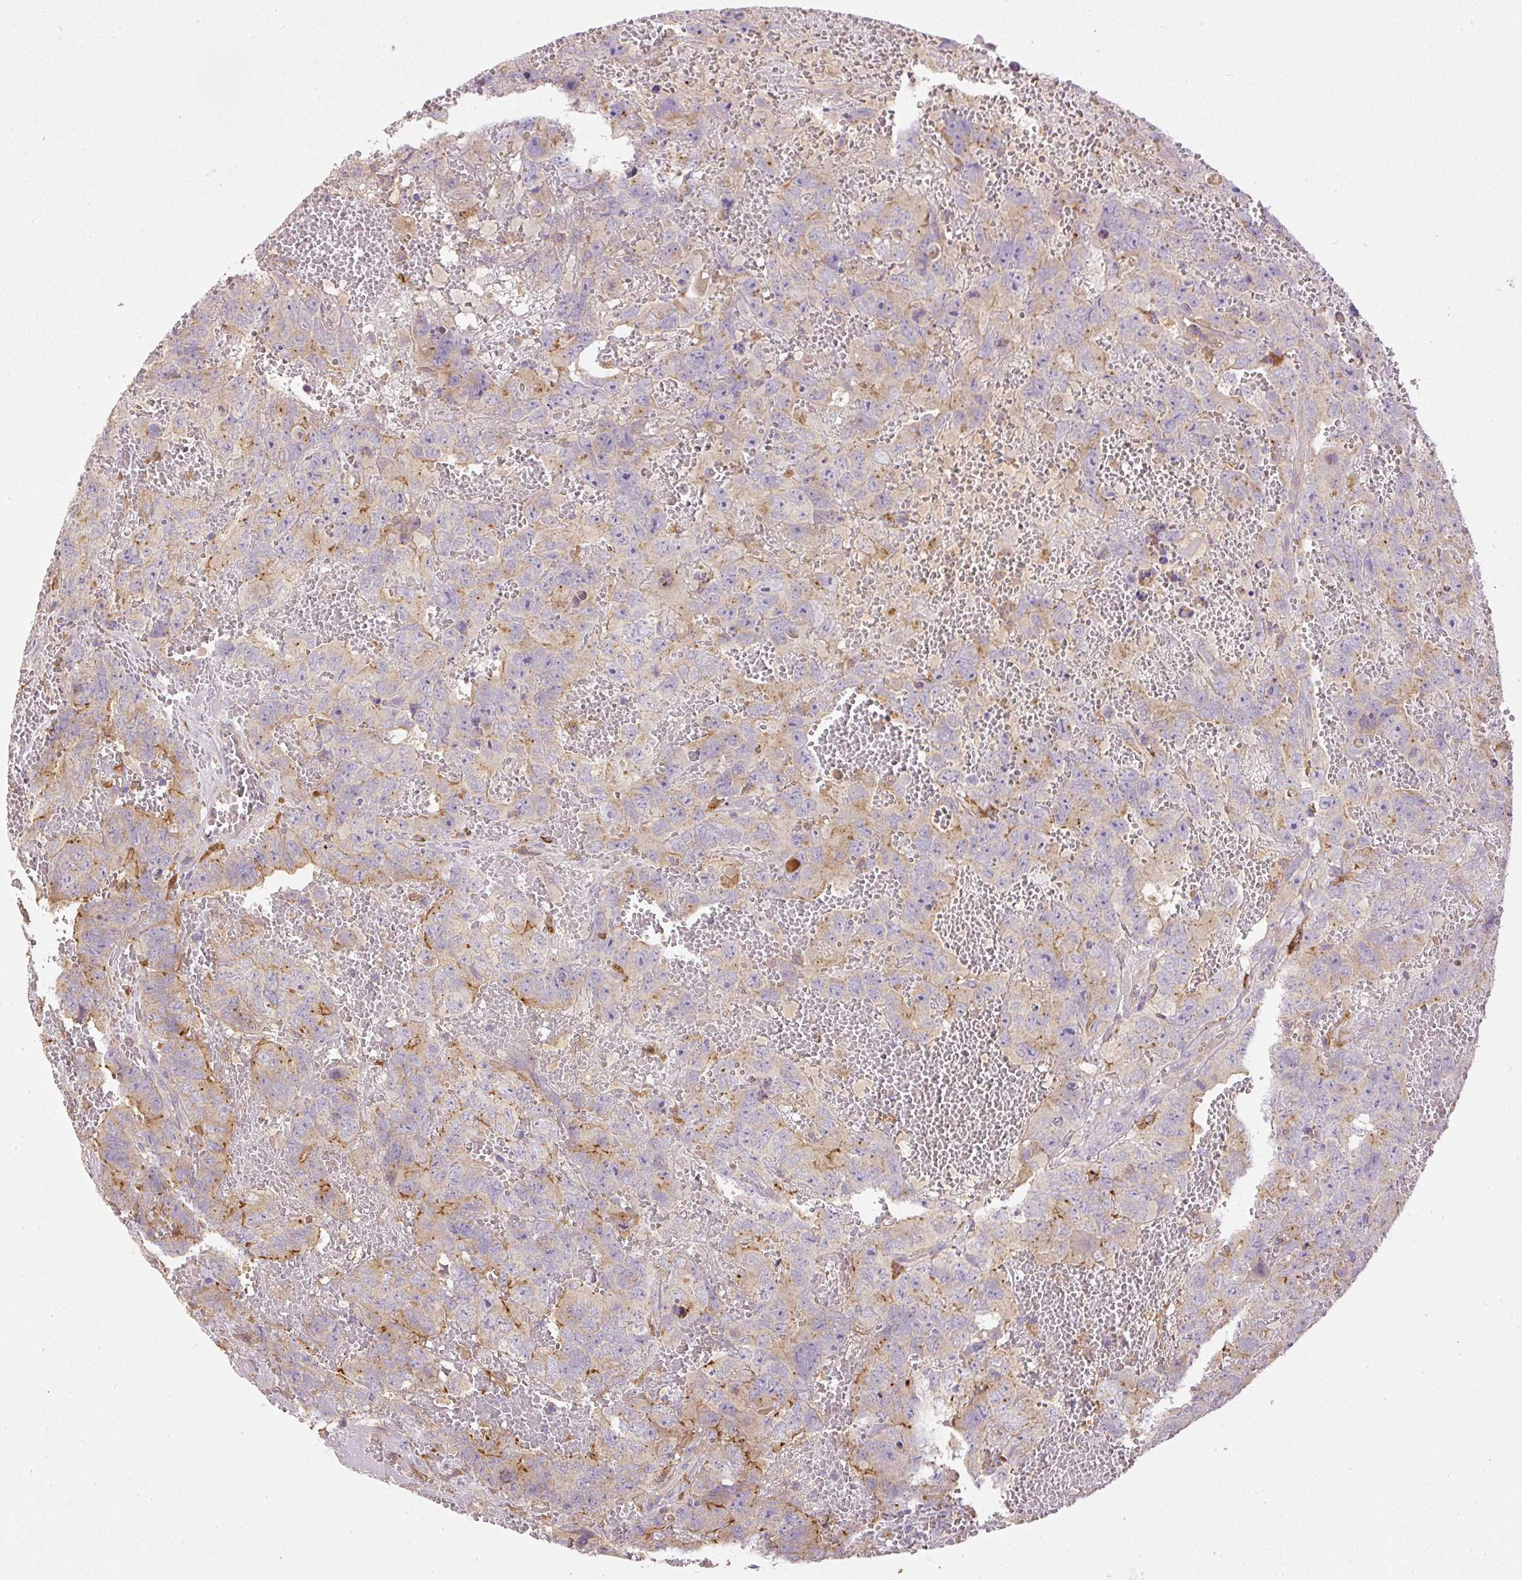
{"staining": {"intensity": "moderate", "quantity": "<25%", "location": "cytoplasmic/membranous"}, "tissue": "testis cancer", "cell_type": "Tumor cells", "image_type": "cancer", "snomed": [{"axis": "morphology", "description": "Carcinoma, Embryonal, NOS"}, {"axis": "topography", "description": "Testis"}], "caption": "Tumor cells reveal low levels of moderate cytoplasmic/membranous staining in approximately <25% of cells in testis cancer (embryonal carcinoma).", "gene": "DAPK1", "patient": {"sex": "male", "age": 45}}